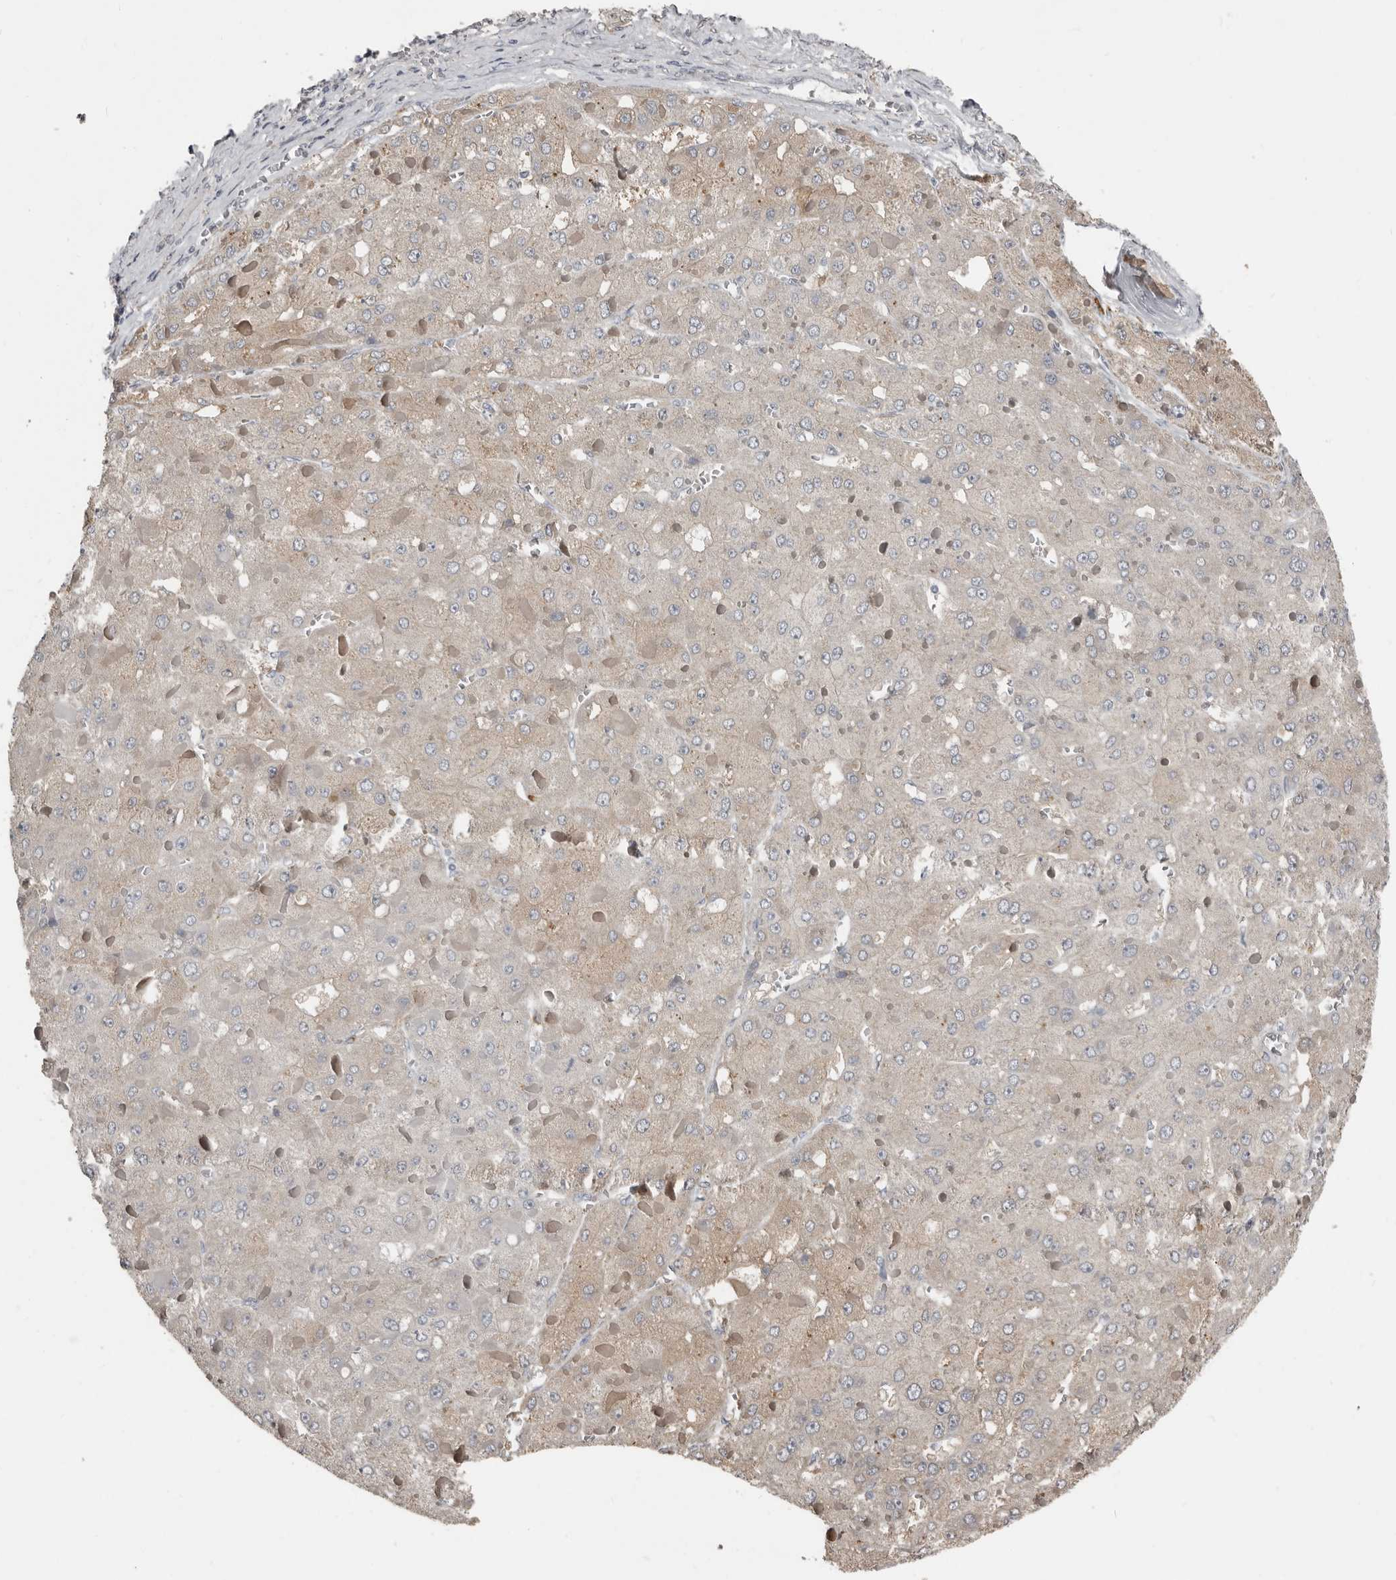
{"staining": {"intensity": "weak", "quantity": "25%-75%", "location": "cytoplasmic/membranous"}, "tissue": "liver cancer", "cell_type": "Tumor cells", "image_type": "cancer", "snomed": [{"axis": "morphology", "description": "Carcinoma, Hepatocellular, NOS"}, {"axis": "topography", "description": "Liver"}], "caption": "Weak cytoplasmic/membranous expression is present in about 25%-75% of tumor cells in liver hepatocellular carcinoma.", "gene": "KCNJ8", "patient": {"sex": "female", "age": 73}}